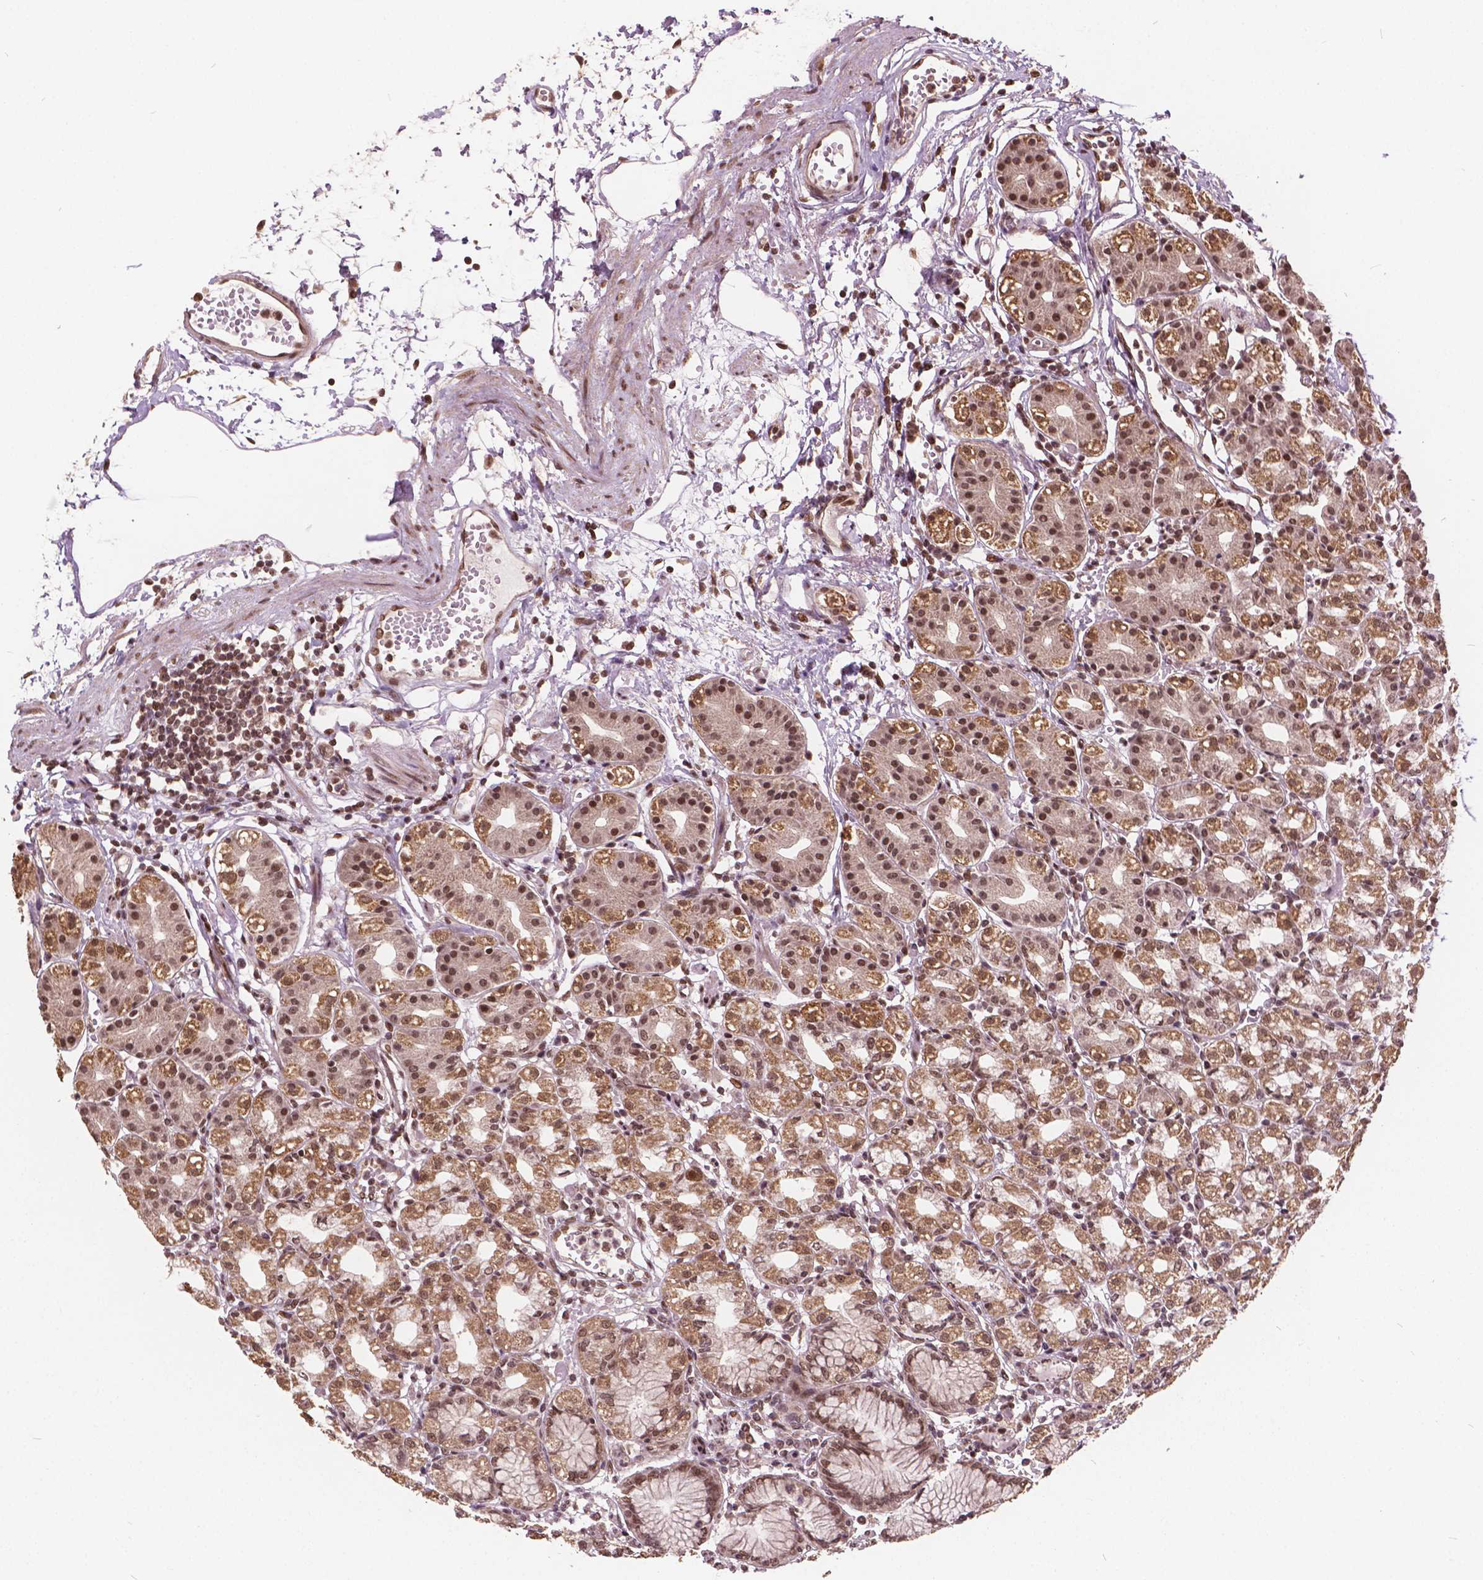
{"staining": {"intensity": "moderate", "quantity": ">75%", "location": "cytoplasmic/membranous,nuclear"}, "tissue": "stomach", "cell_type": "Glandular cells", "image_type": "normal", "snomed": [{"axis": "morphology", "description": "Normal tissue, NOS"}, {"axis": "topography", "description": "Skeletal muscle"}, {"axis": "topography", "description": "Stomach"}], "caption": "This is an image of immunohistochemistry staining of benign stomach, which shows moderate expression in the cytoplasmic/membranous,nuclear of glandular cells.", "gene": "GPS2", "patient": {"sex": "female", "age": 57}}